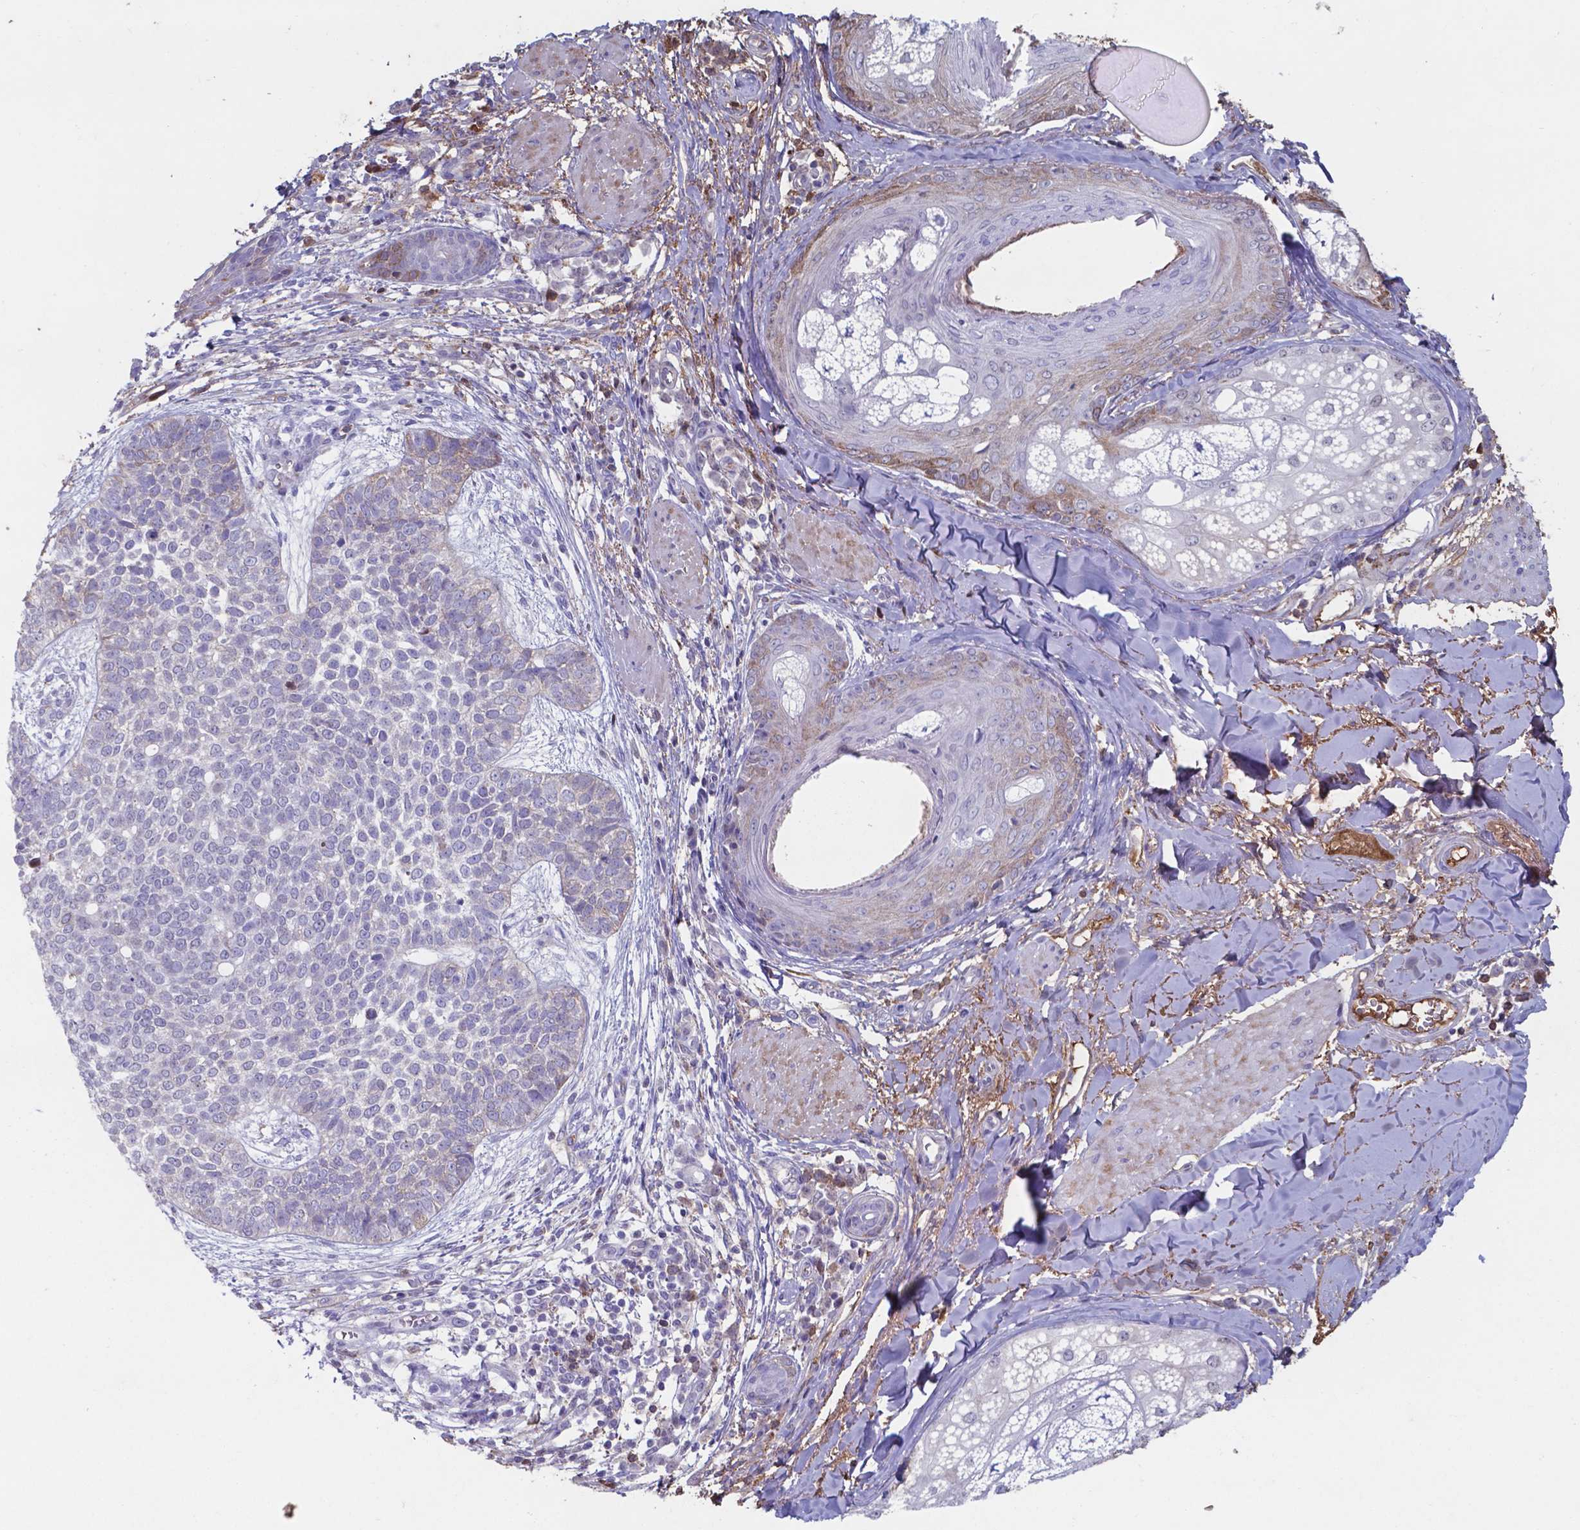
{"staining": {"intensity": "negative", "quantity": "none", "location": "none"}, "tissue": "skin cancer", "cell_type": "Tumor cells", "image_type": "cancer", "snomed": [{"axis": "morphology", "description": "Basal cell carcinoma"}, {"axis": "topography", "description": "Skin"}], "caption": "IHC histopathology image of human skin basal cell carcinoma stained for a protein (brown), which displays no positivity in tumor cells.", "gene": "SERPINA1", "patient": {"sex": "female", "age": 69}}